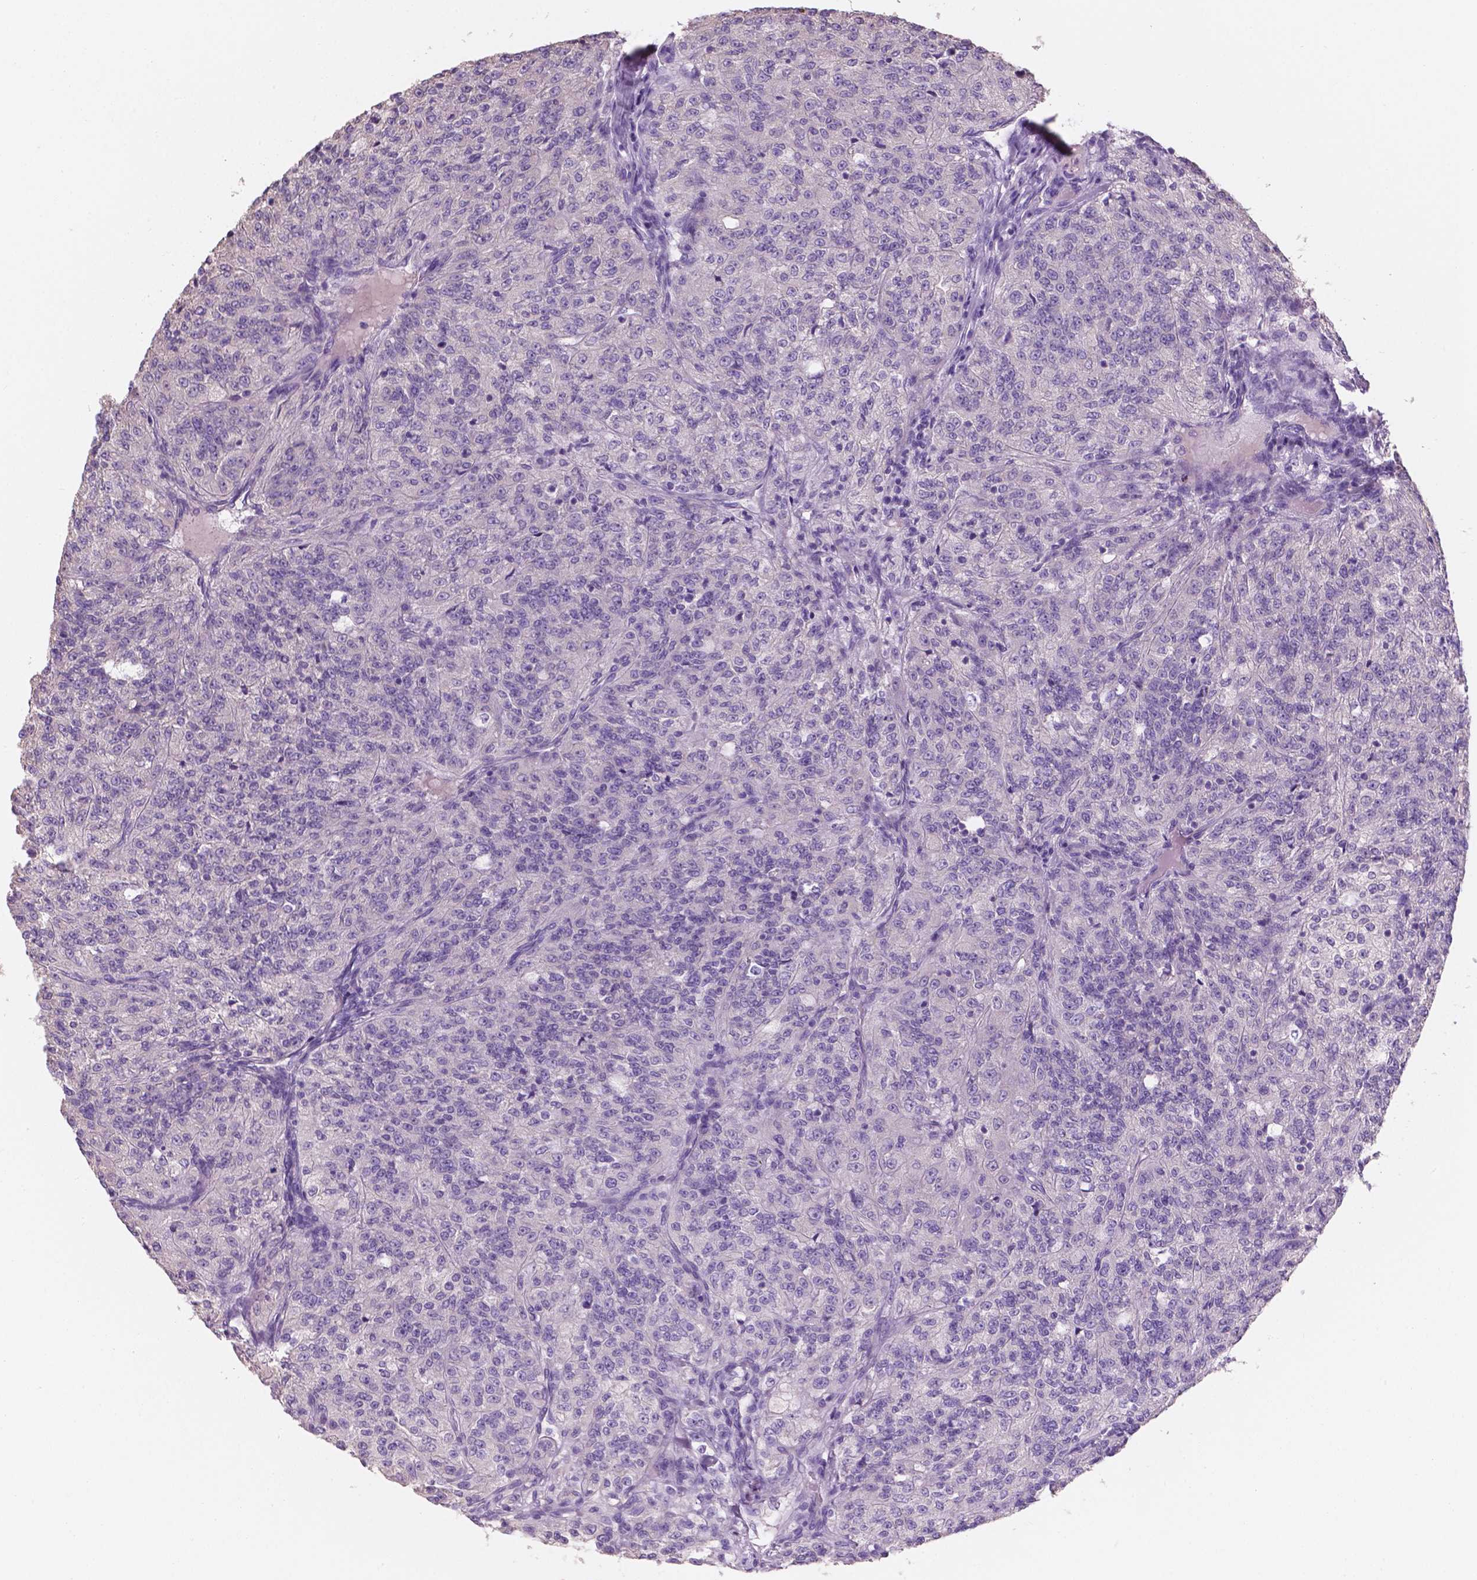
{"staining": {"intensity": "negative", "quantity": "none", "location": "none"}, "tissue": "renal cancer", "cell_type": "Tumor cells", "image_type": "cancer", "snomed": [{"axis": "morphology", "description": "Adenocarcinoma, NOS"}, {"axis": "topography", "description": "Kidney"}], "caption": "An IHC photomicrograph of renal cancer (adenocarcinoma) is shown. There is no staining in tumor cells of renal cancer (adenocarcinoma). The staining was performed using DAB to visualize the protein expression in brown, while the nuclei were stained in blue with hematoxylin (Magnification: 20x).", "gene": "SBSN", "patient": {"sex": "female", "age": 63}}